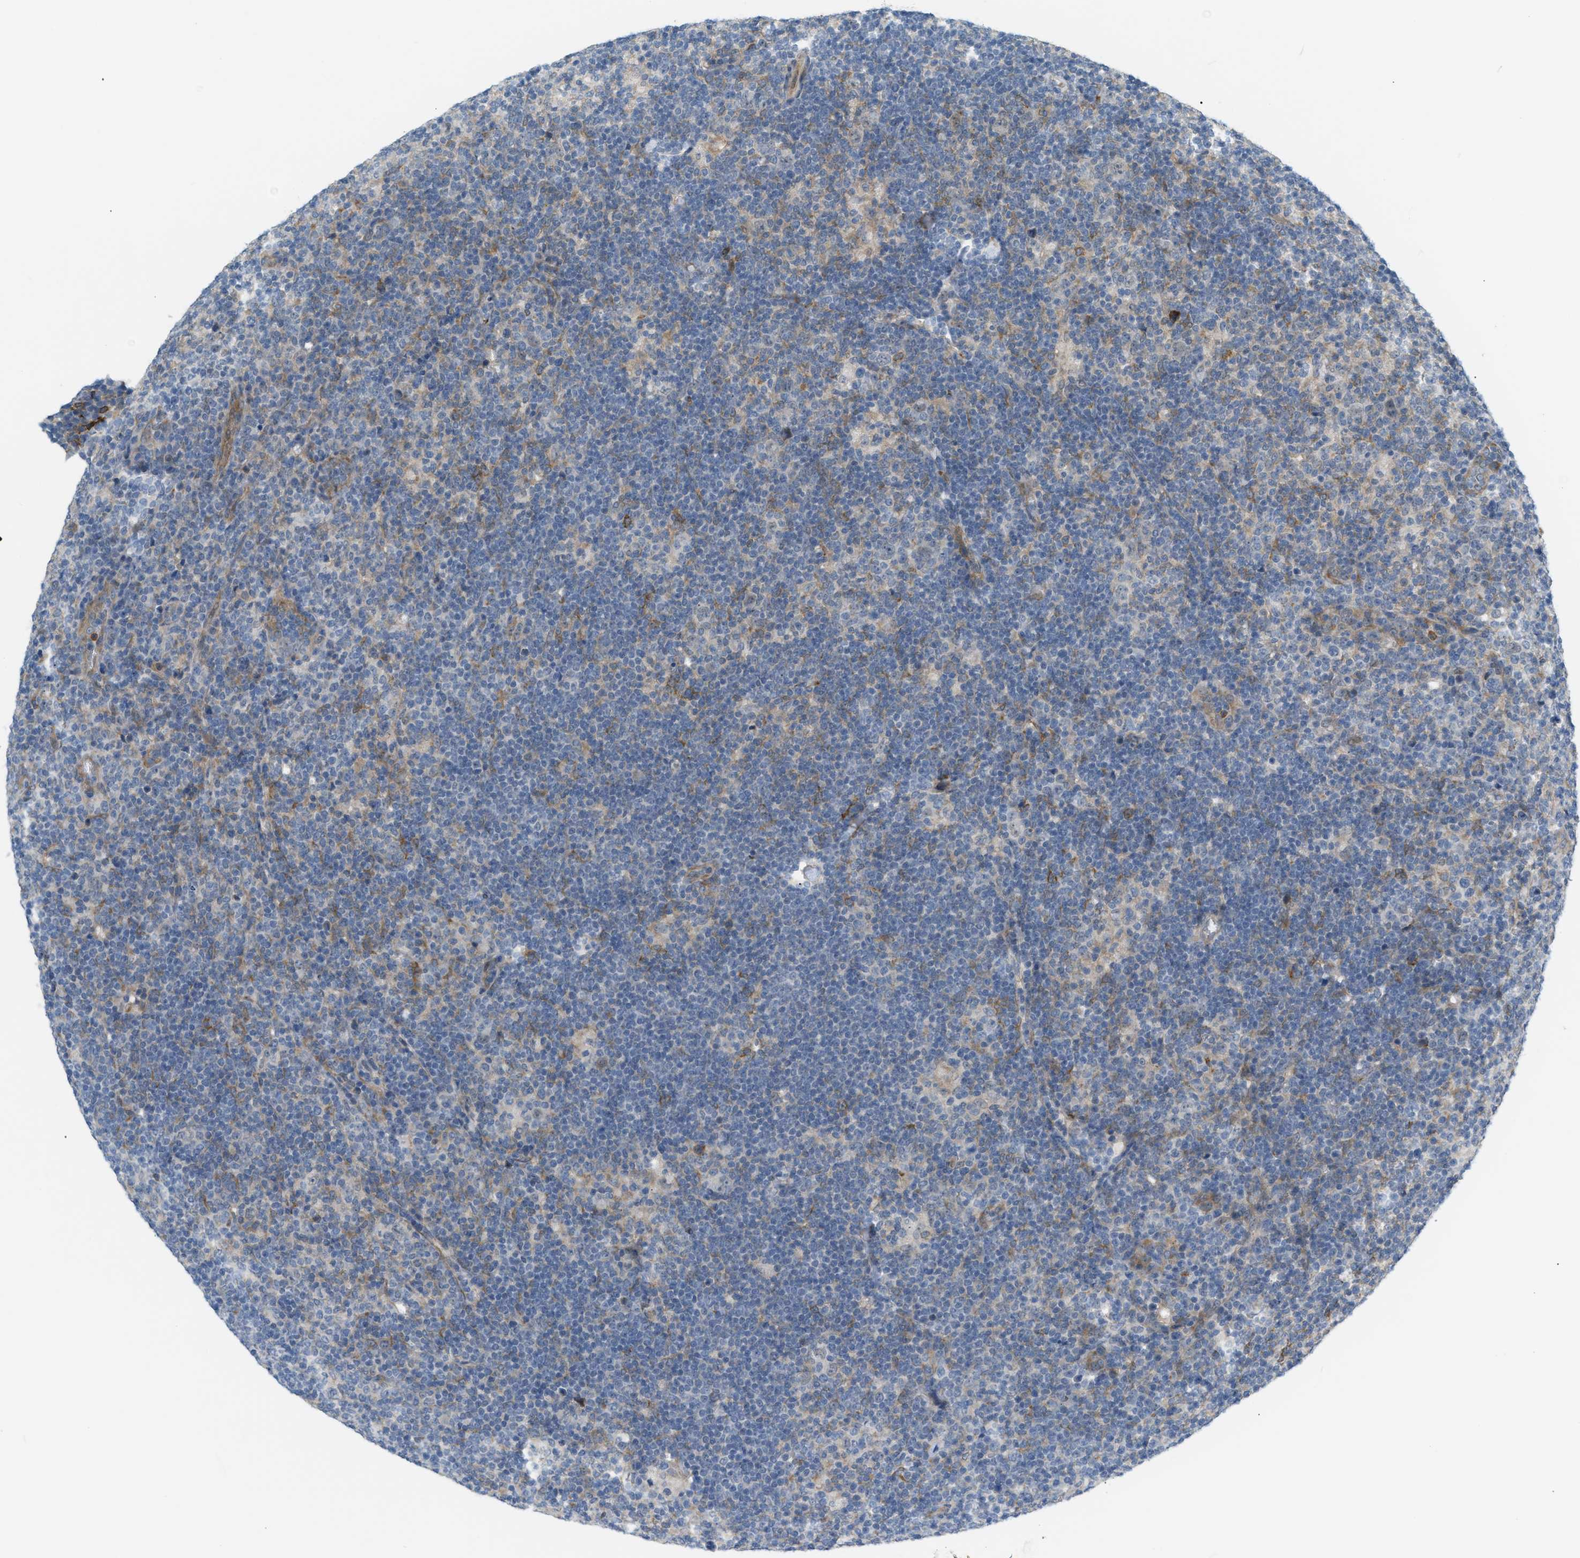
{"staining": {"intensity": "negative", "quantity": "none", "location": "none"}, "tissue": "lymphoma", "cell_type": "Tumor cells", "image_type": "cancer", "snomed": [{"axis": "morphology", "description": "Hodgkin's disease, NOS"}, {"axis": "topography", "description": "Lymph node"}], "caption": "There is no significant positivity in tumor cells of lymphoma.", "gene": "ZNF408", "patient": {"sex": "female", "age": 57}}